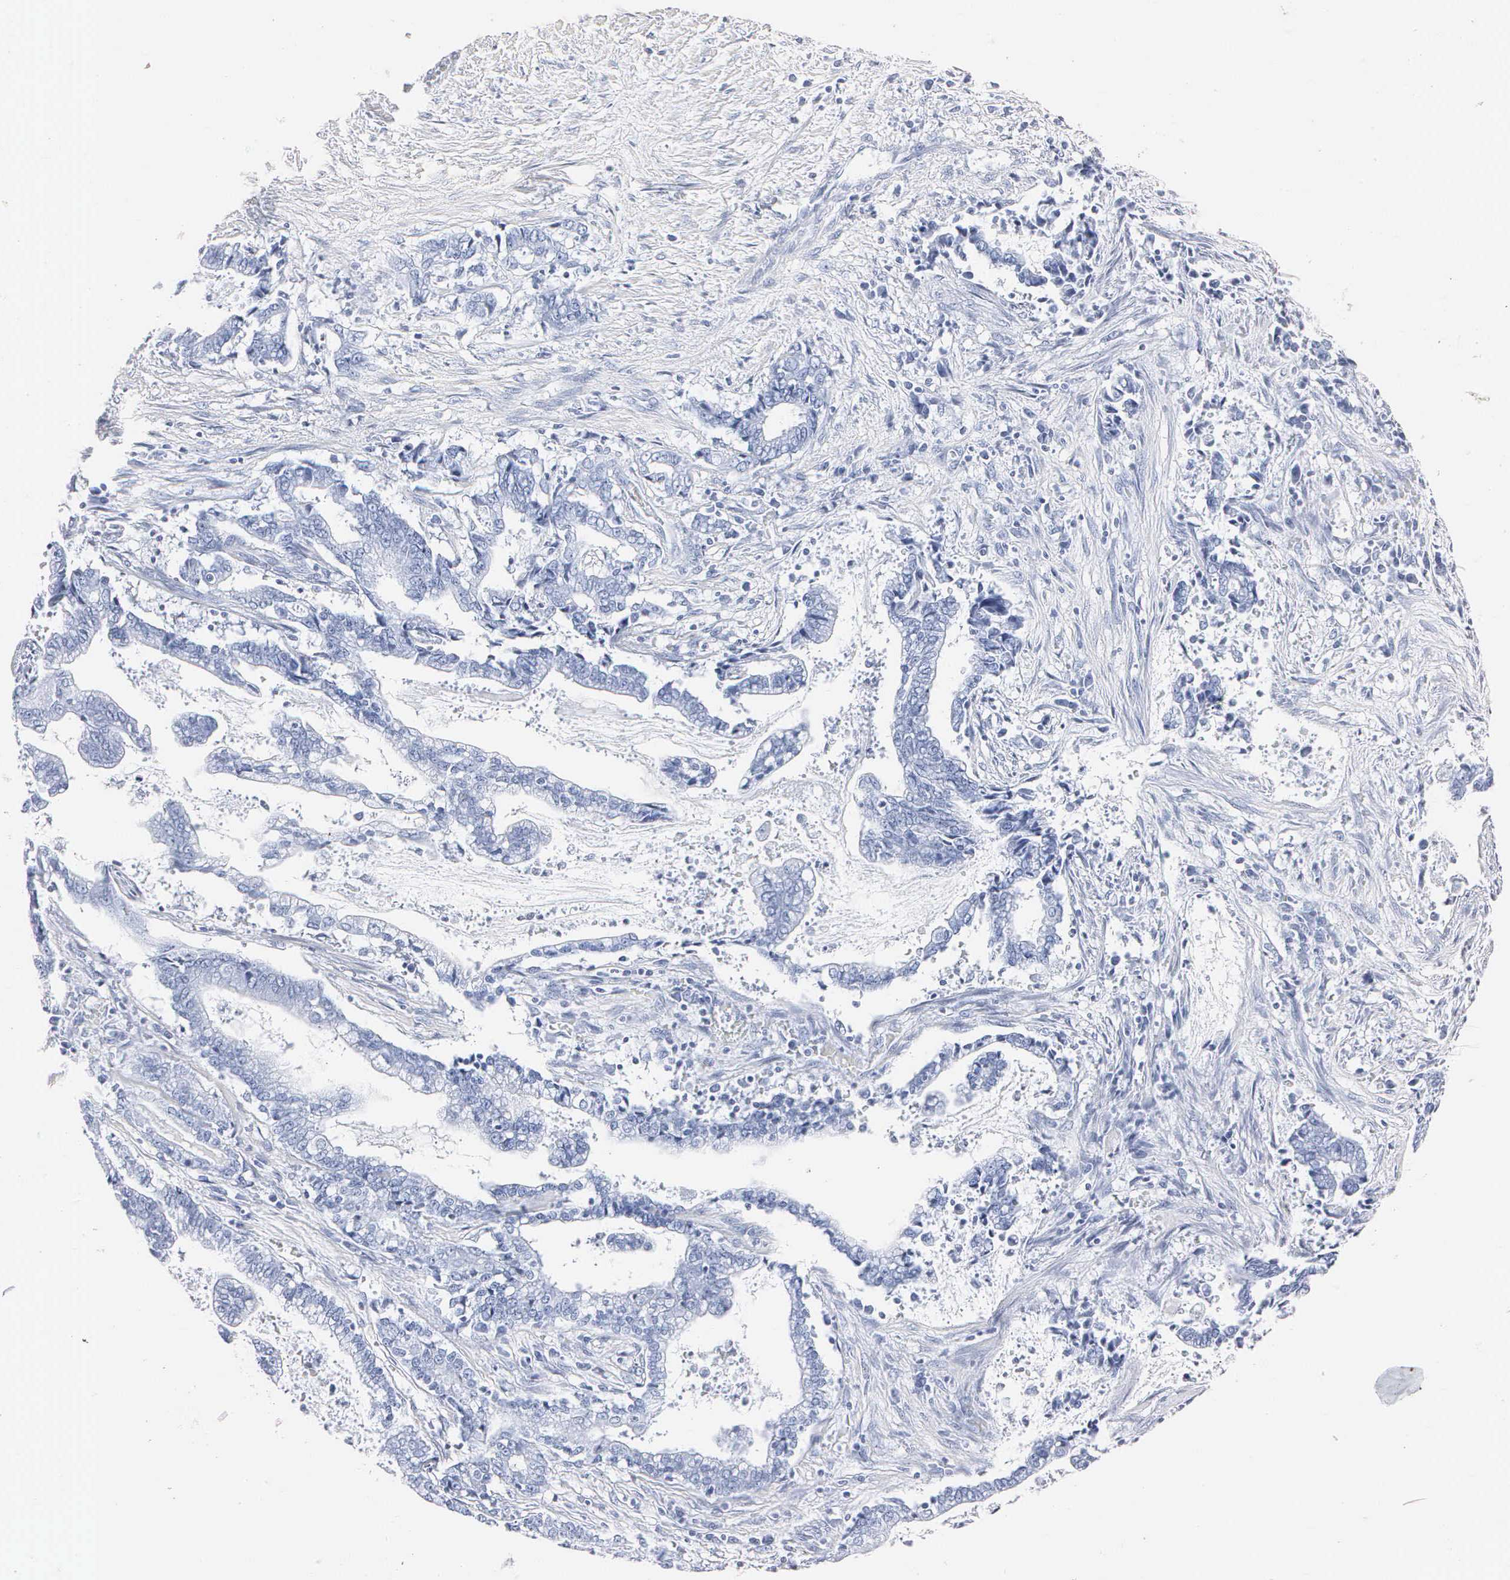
{"staining": {"intensity": "negative", "quantity": "none", "location": "none"}, "tissue": "liver cancer", "cell_type": "Tumor cells", "image_type": "cancer", "snomed": [{"axis": "morphology", "description": "Cholangiocarcinoma"}, {"axis": "topography", "description": "Liver"}], "caption": "An IHC micrograph of liver cancer is shown. There is no staining in tumor cells of liver cancer.", "gene": "MB", "patient": {"sex": "male", "age": 57}}